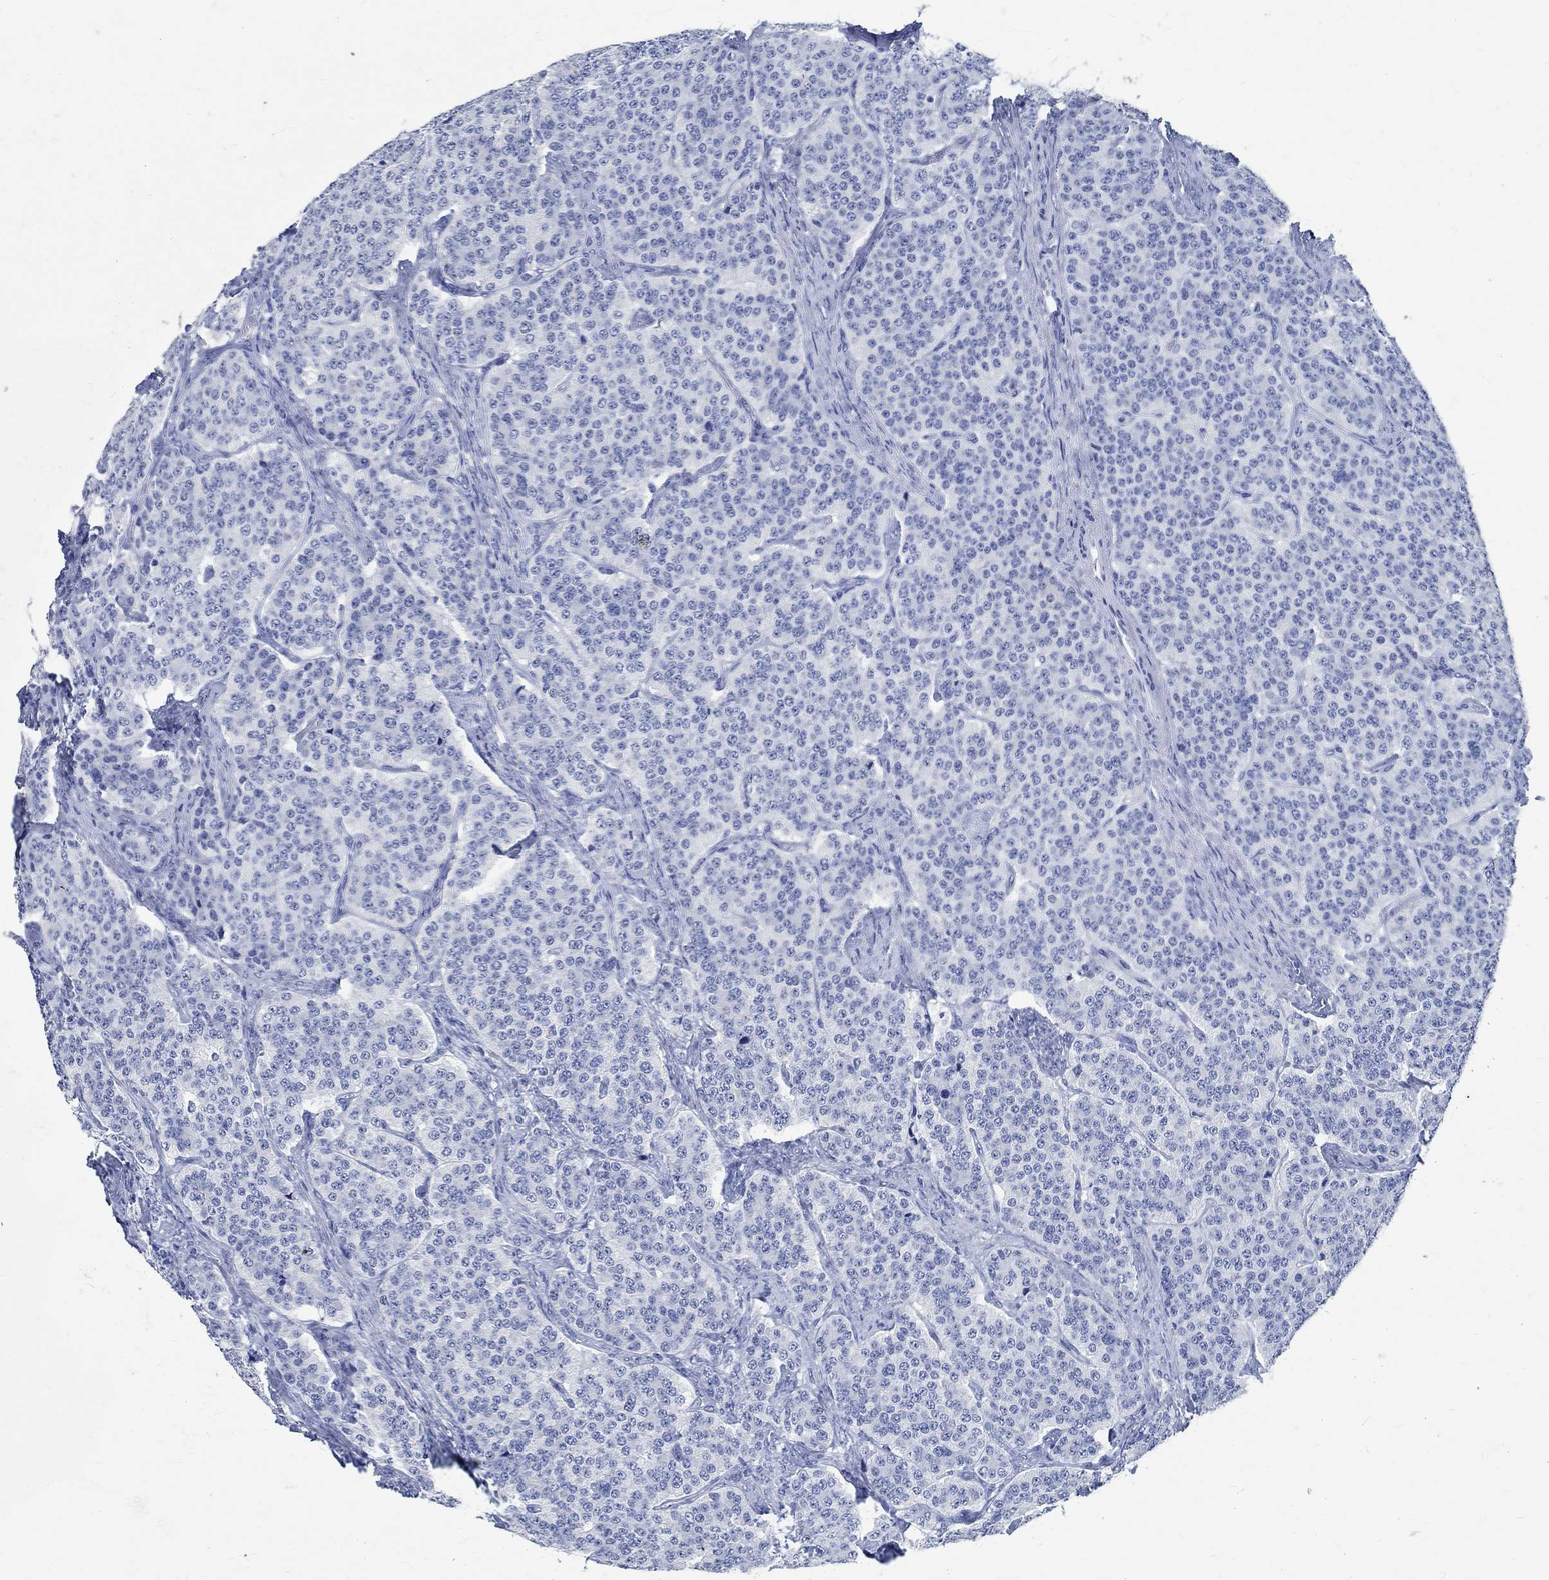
{"staining": {"intensity": "negative", "quantity": "none", "location": "none"}, "tissue": "carcinoid", "cell_type": "Tumor cells", "image_type": "cancer", "snomed": [{"axis": "morphology", "description": "Carcinoid, malignant, NOS"}, {"axis": "topography", "description": "Small intestine"}], "caption": "The immunohistochemistry histopathology image has no significant expression in tumor cells of carcinoid tissue.", "gene": "TMEM221", "patient": {"sex": "female", "age": 58}}